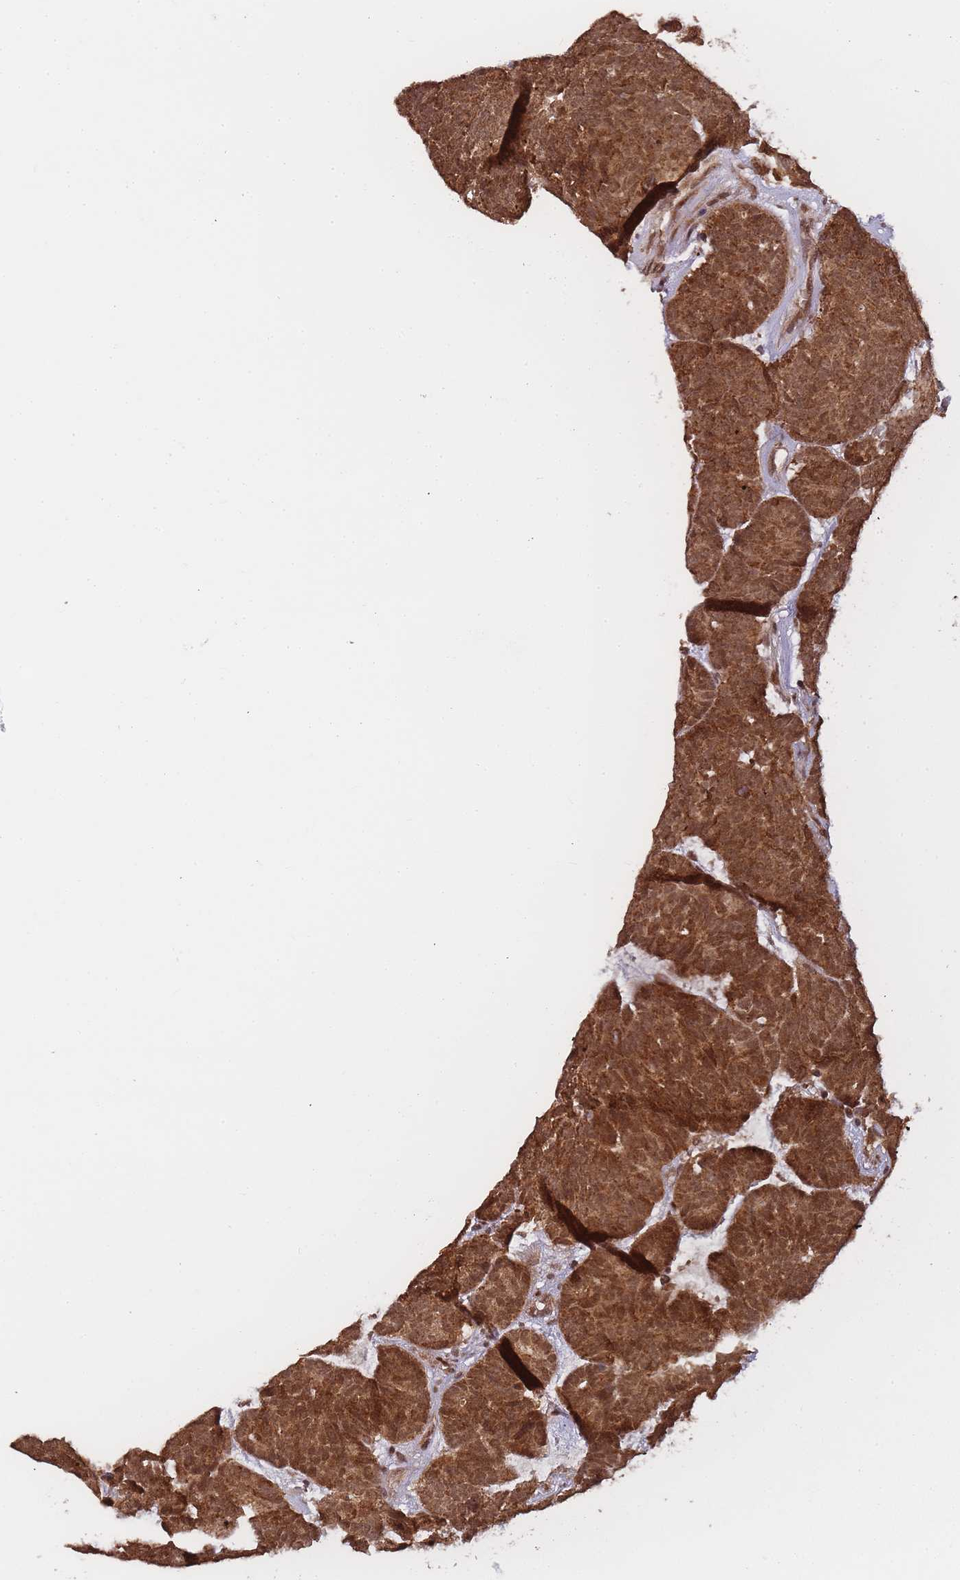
{"staining": {"intensity": "moderate", "quantity": ">75%", "location": "cytoplasmic/membranous,nuclear"}, "tissue": "head and neck cancer", "cell_type": "Tumor cells", "image_type": "cancer", "snomed": [{"axis": "morphology", "description": "Adenocarcinoma, NOS"}, {"axis": "topography", "description": "Head-Neck"}], "caption": "Tumor cells exhibit medium levels of moderate cytoplasmic/membranous and nuclear staining in approximately >75% of cells in human head and neck cancer. Nuclei are stained in blue.", "gene": "ZNF497", "patient": {"sex": "female", "age": 81}}